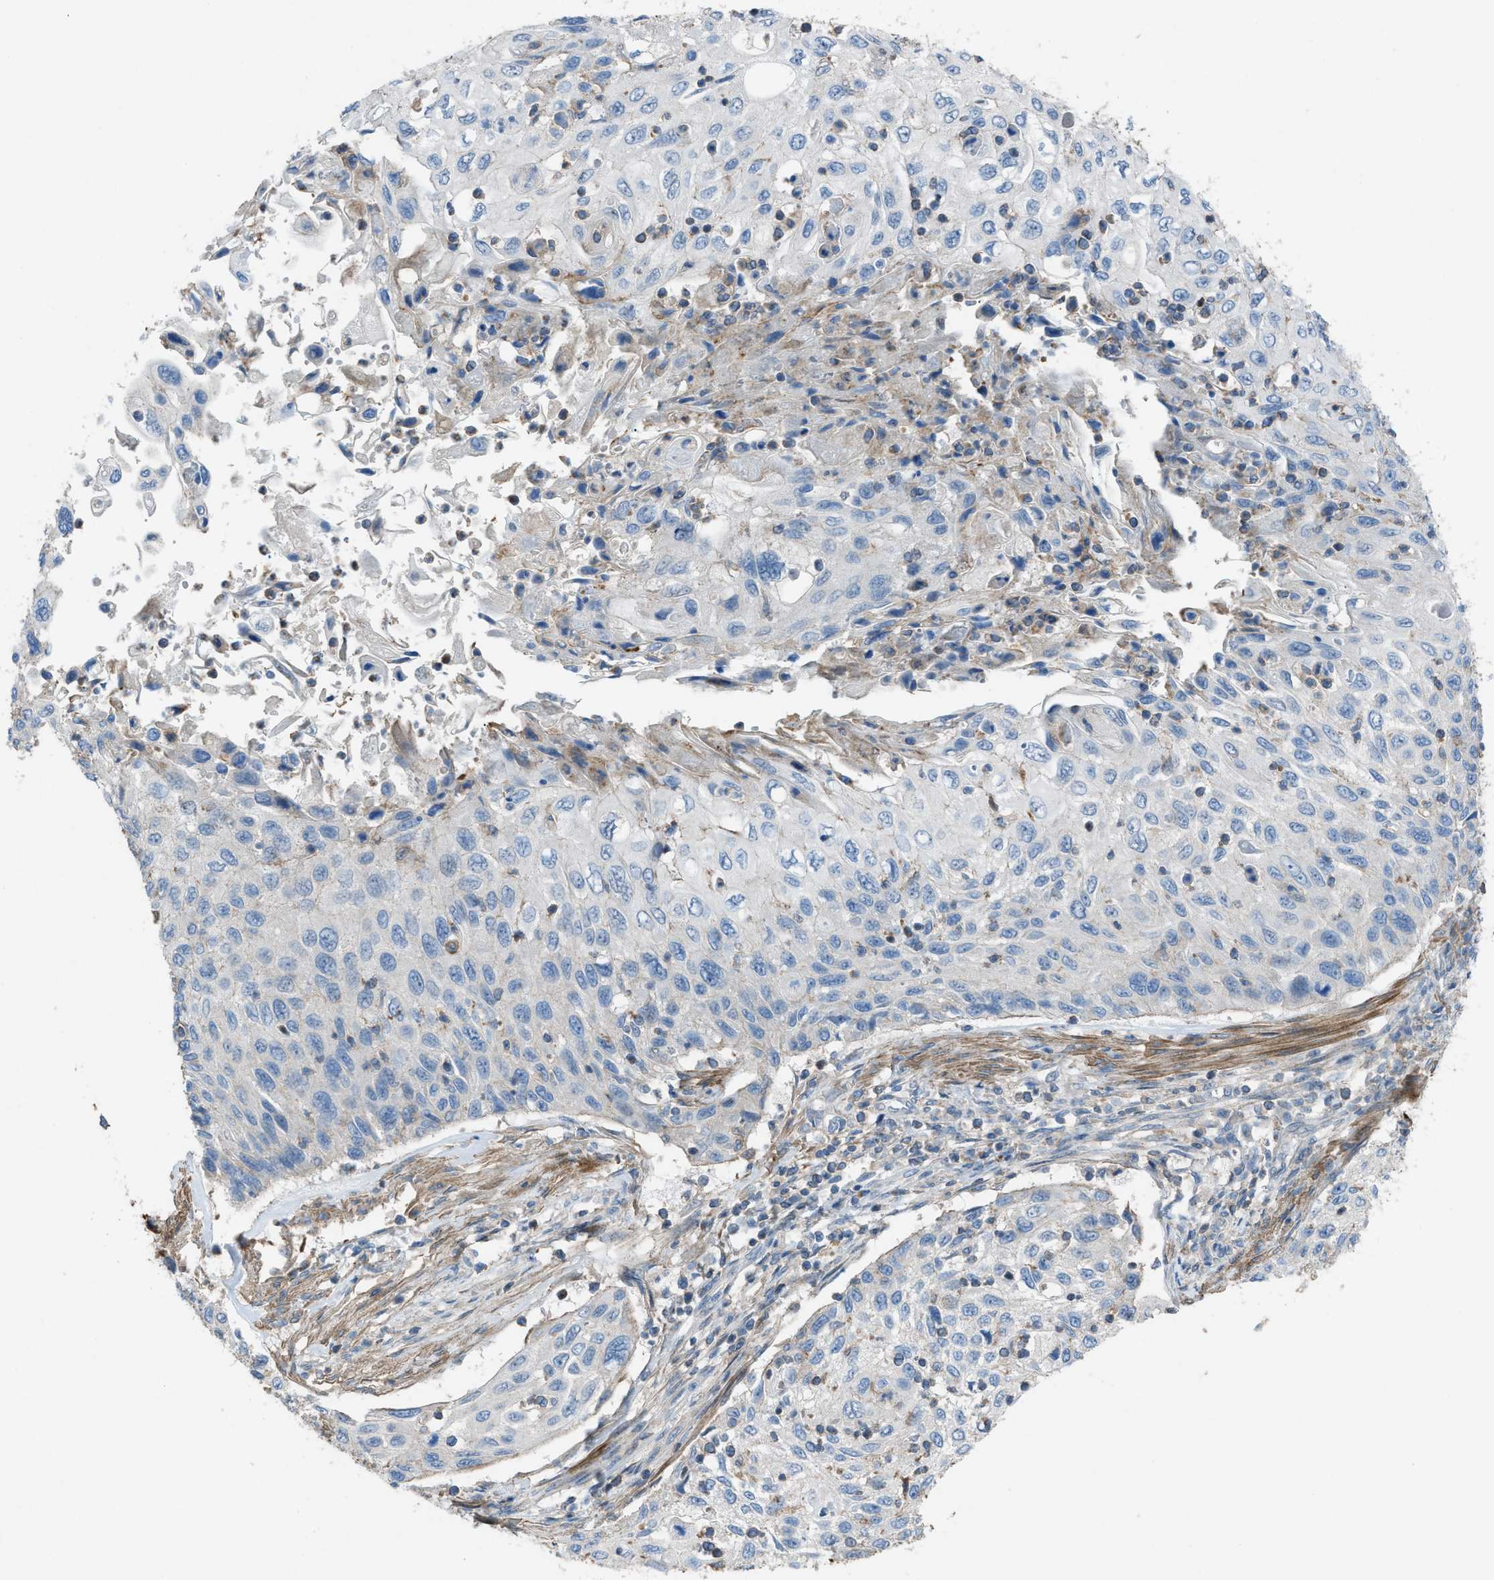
{"staining": {"intensity": "negative", "quantity": "none", "location": "none"}, "tissue": "cervical cancer", "cell_type": "Tumor cells", "image_type": "cancer", "snomed": [{"axis": "morphology", "description": "Squamous cell carcinoma, NOS"}, {"axis": "topography", "description": "Cervix"}], "caption": "Immunohistochemistry (IHC) image of neoplastic tissue: human cervical cancer stained with DAB exhibits no significant protein staining in tumor cells.", "gene": "NCK2", "patient": {"sex": "female", "age": 70}}